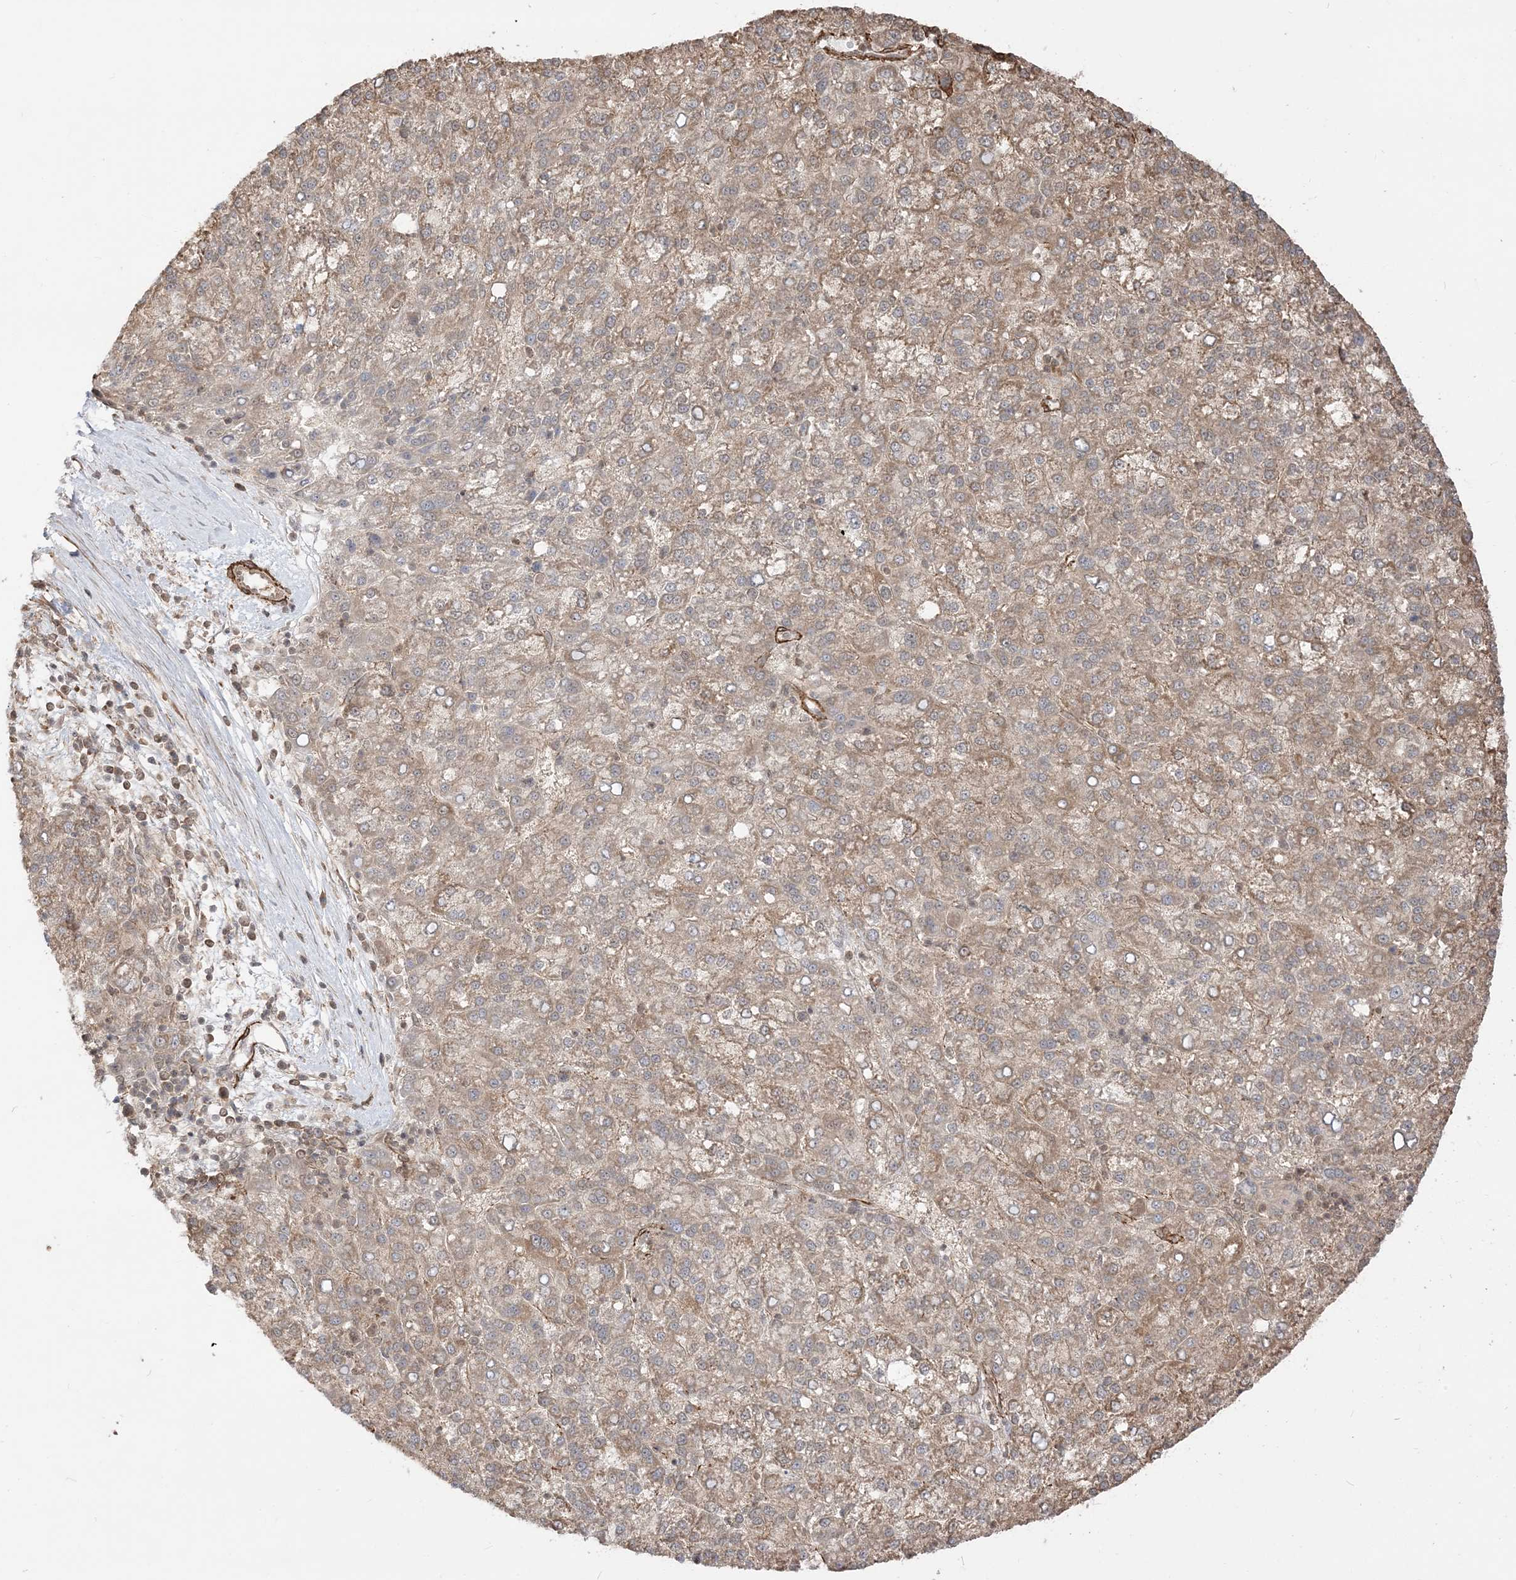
{"staining": {"intensity": "weak", "quantity": "25%-75%", "location": "cytoplasmic/membranous"}, "tissue": "liver cancer", "cell_type": "Tumor cells", "image_type": "cancer", "snomed": [{"axis": "morphology", "description": "Carcinoma, Hepatocellular, NOS"}, {"axis": "topography", "description": "Liver"}], "caption": "Tumor cells display weak cytoplasmic/membranous positivity in about 25%-75% of cells in liver cancer. The staining was performed using DAB, with brown indicating positive protein expression. Nuclei are stained blue with hematoxylin.", "gene": "TBCC", "patient": {"sex": "female", "age": 58}}